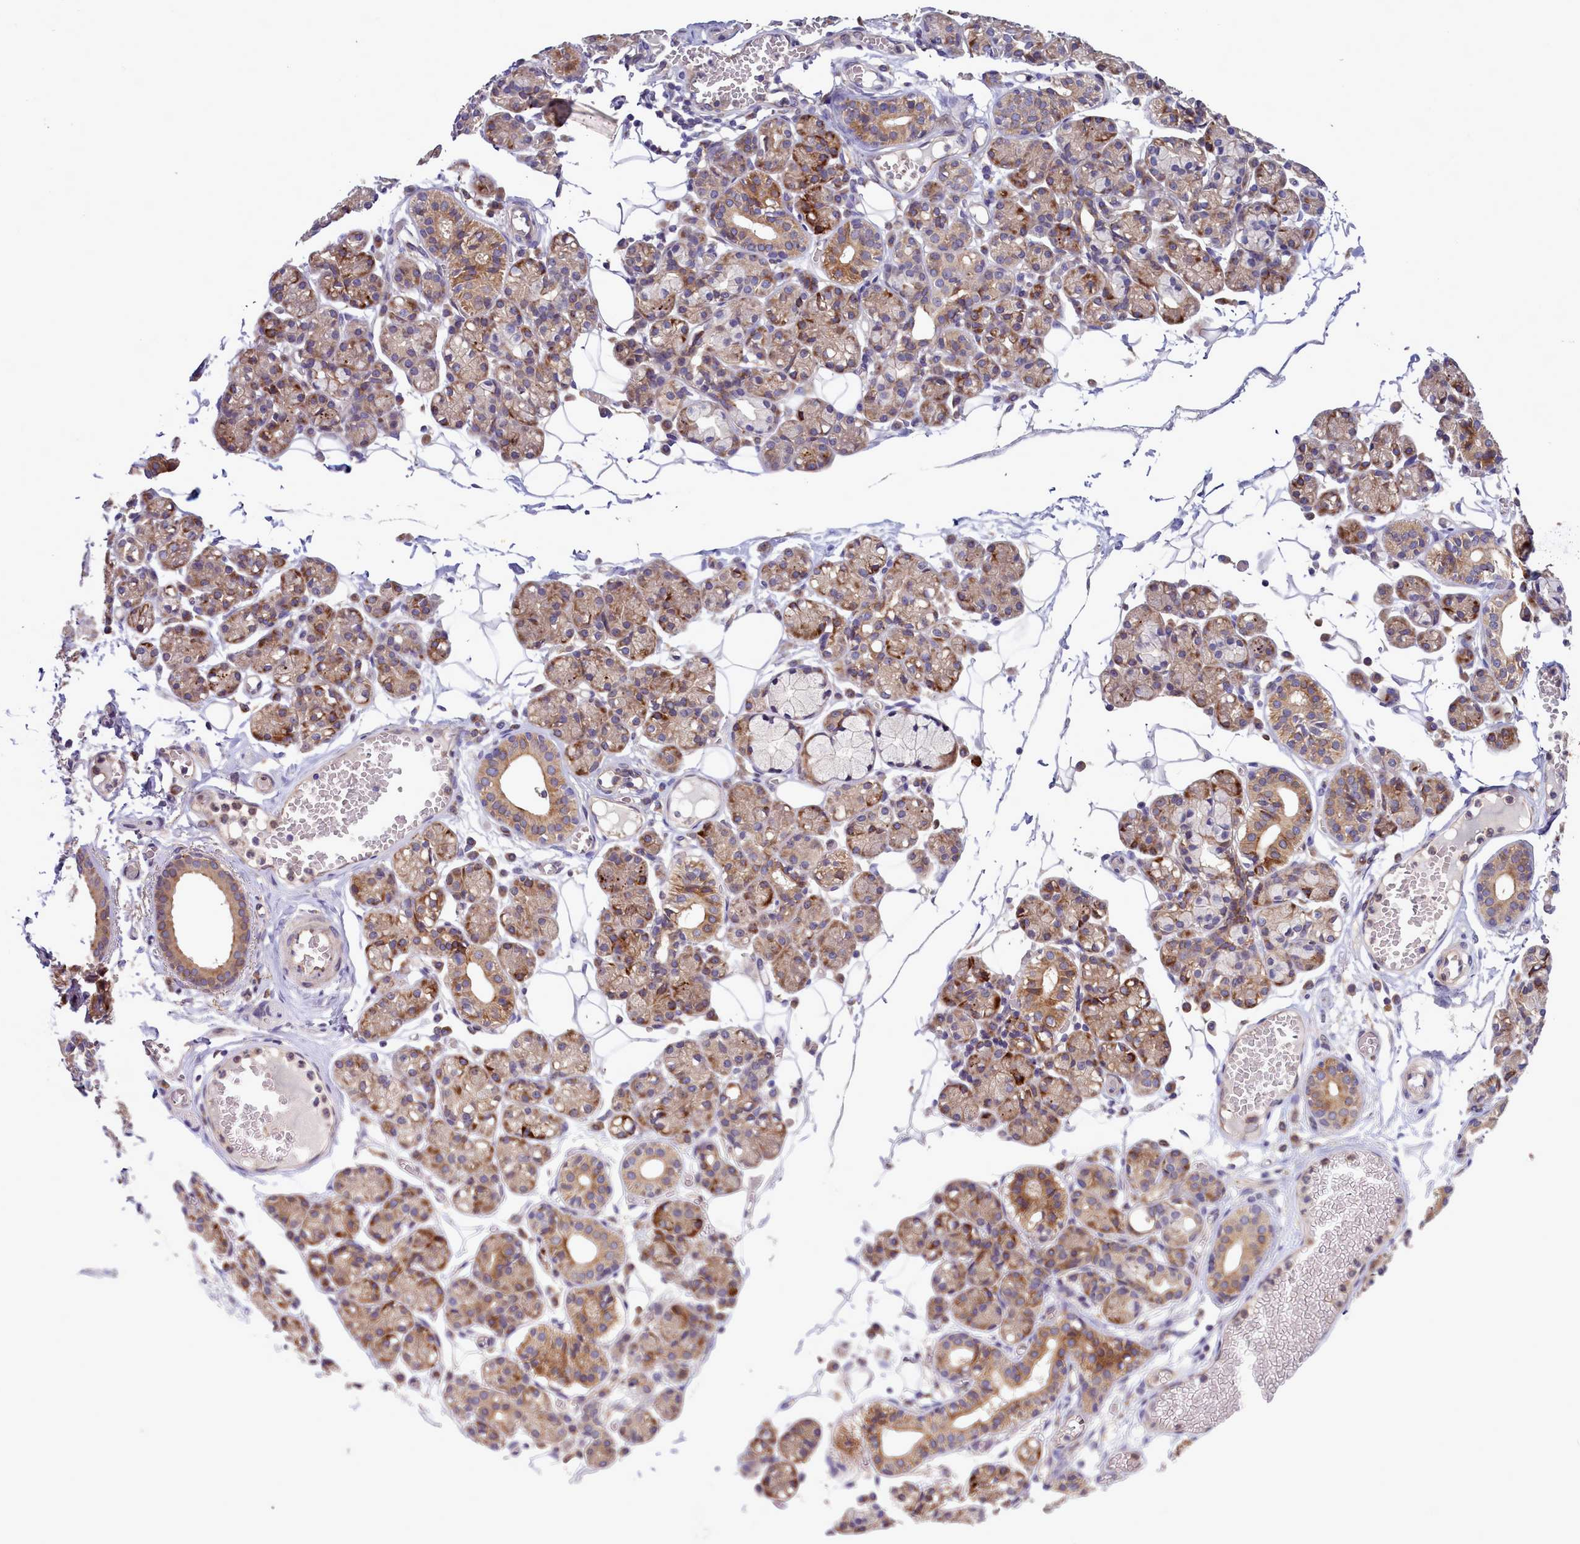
{"staining": {"intensity": "moderate", "quantity": "25%-75%", "location": "cytoplasmic/membranous"}, "tissue": "salivary gland", "cell_type": "Glandular cells", "image_type": "normal", "snomed": [{"axis": "morphology", "description": "Normal tissue, NOS"}, {"axis": "topography", "description": "Salivary gland"}], "caption": "This is a micrograph of immunohistochemistry (IHC) staining of benign salivary gland, which shows moderate positivity in the cytoplasmic/membranous of glandular cells.", "gene": "RAPGEF4", "patient": {"sex": "male", "age": 63}}